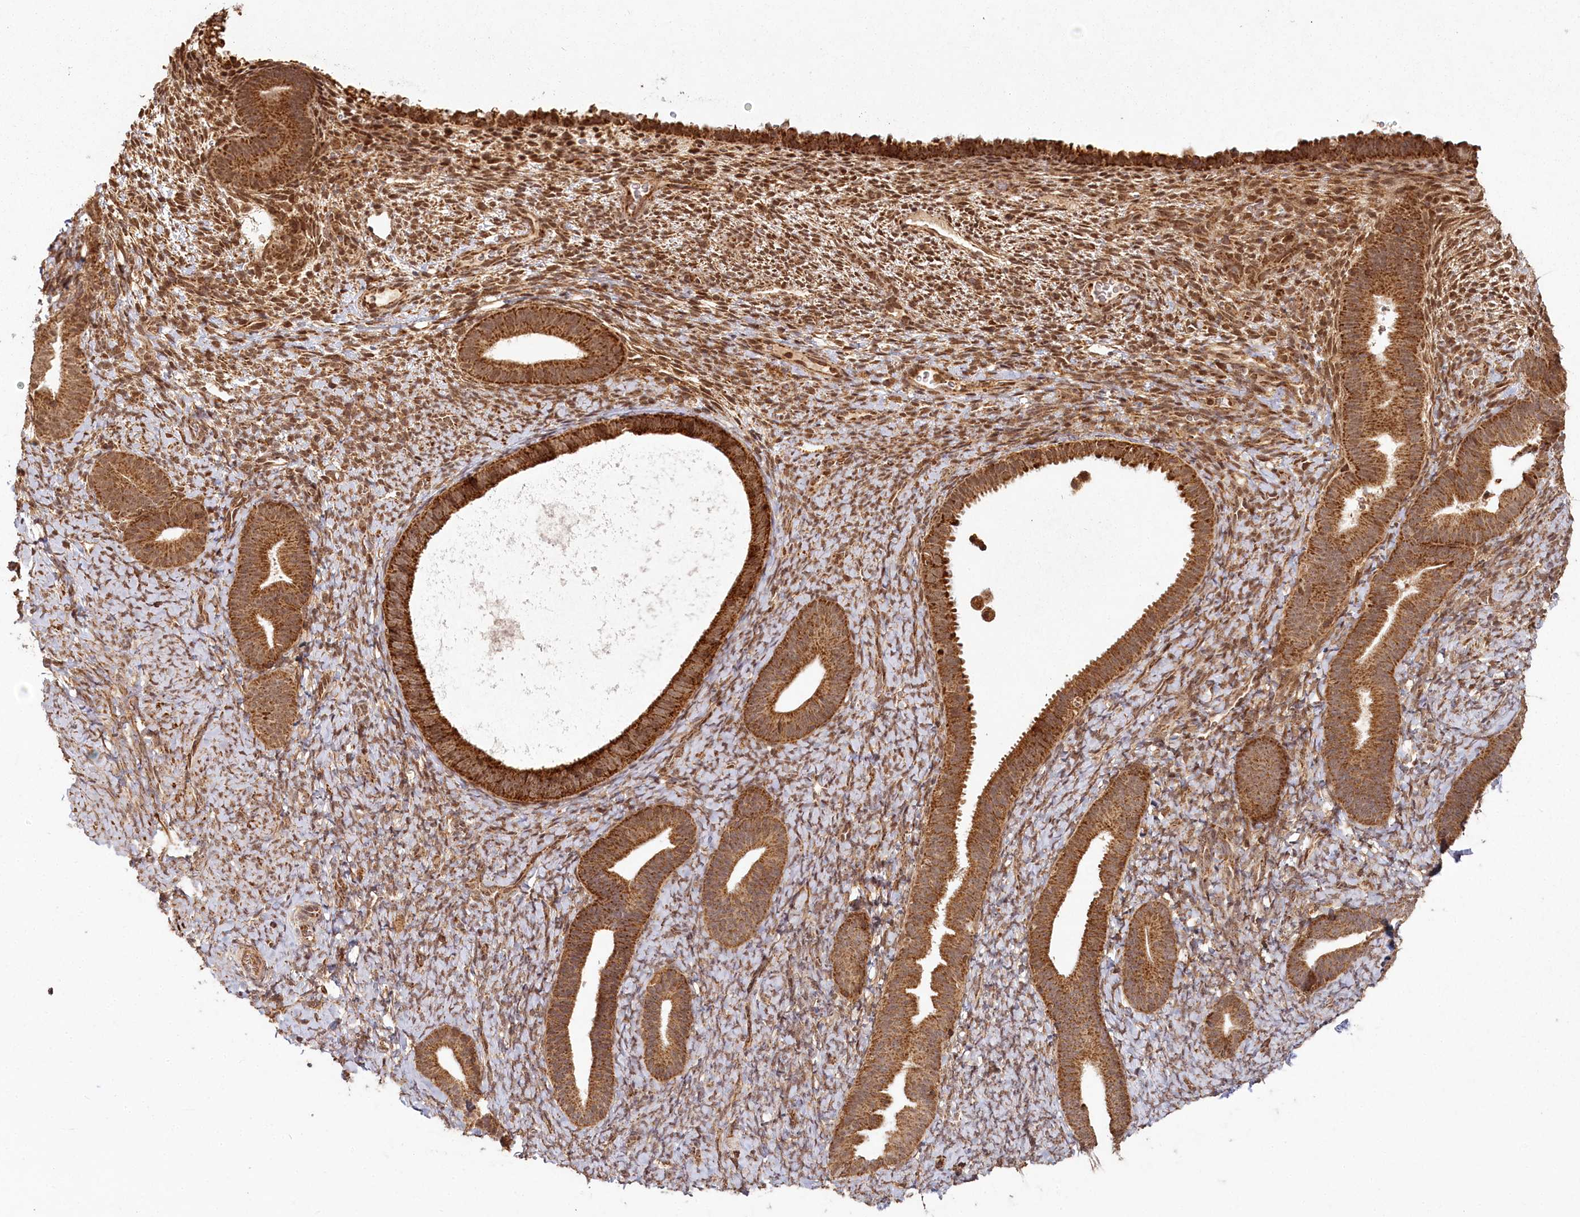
{"staining": {"intensity": "moderate", "quantity": "25%-75%", "location": "cytoplasmic/membranous"}, "tissue": "endometrium", "cell_type": "Cells in endometrial stroma", "image_type": "normal", "snomed": [{"axis": "morphology", "description": "Normal tissue, NOS"}, {"axis": "topography", "description": "Endometrium"}], "caption": "This is a histology image of IHC staining of unremarkable endometrium, which shows moderate expression in the cytoplasmic/membranous of cells in endometrial stroma.", "gene": "MICU1", "patient": {"sex": "female", "age": 65}}